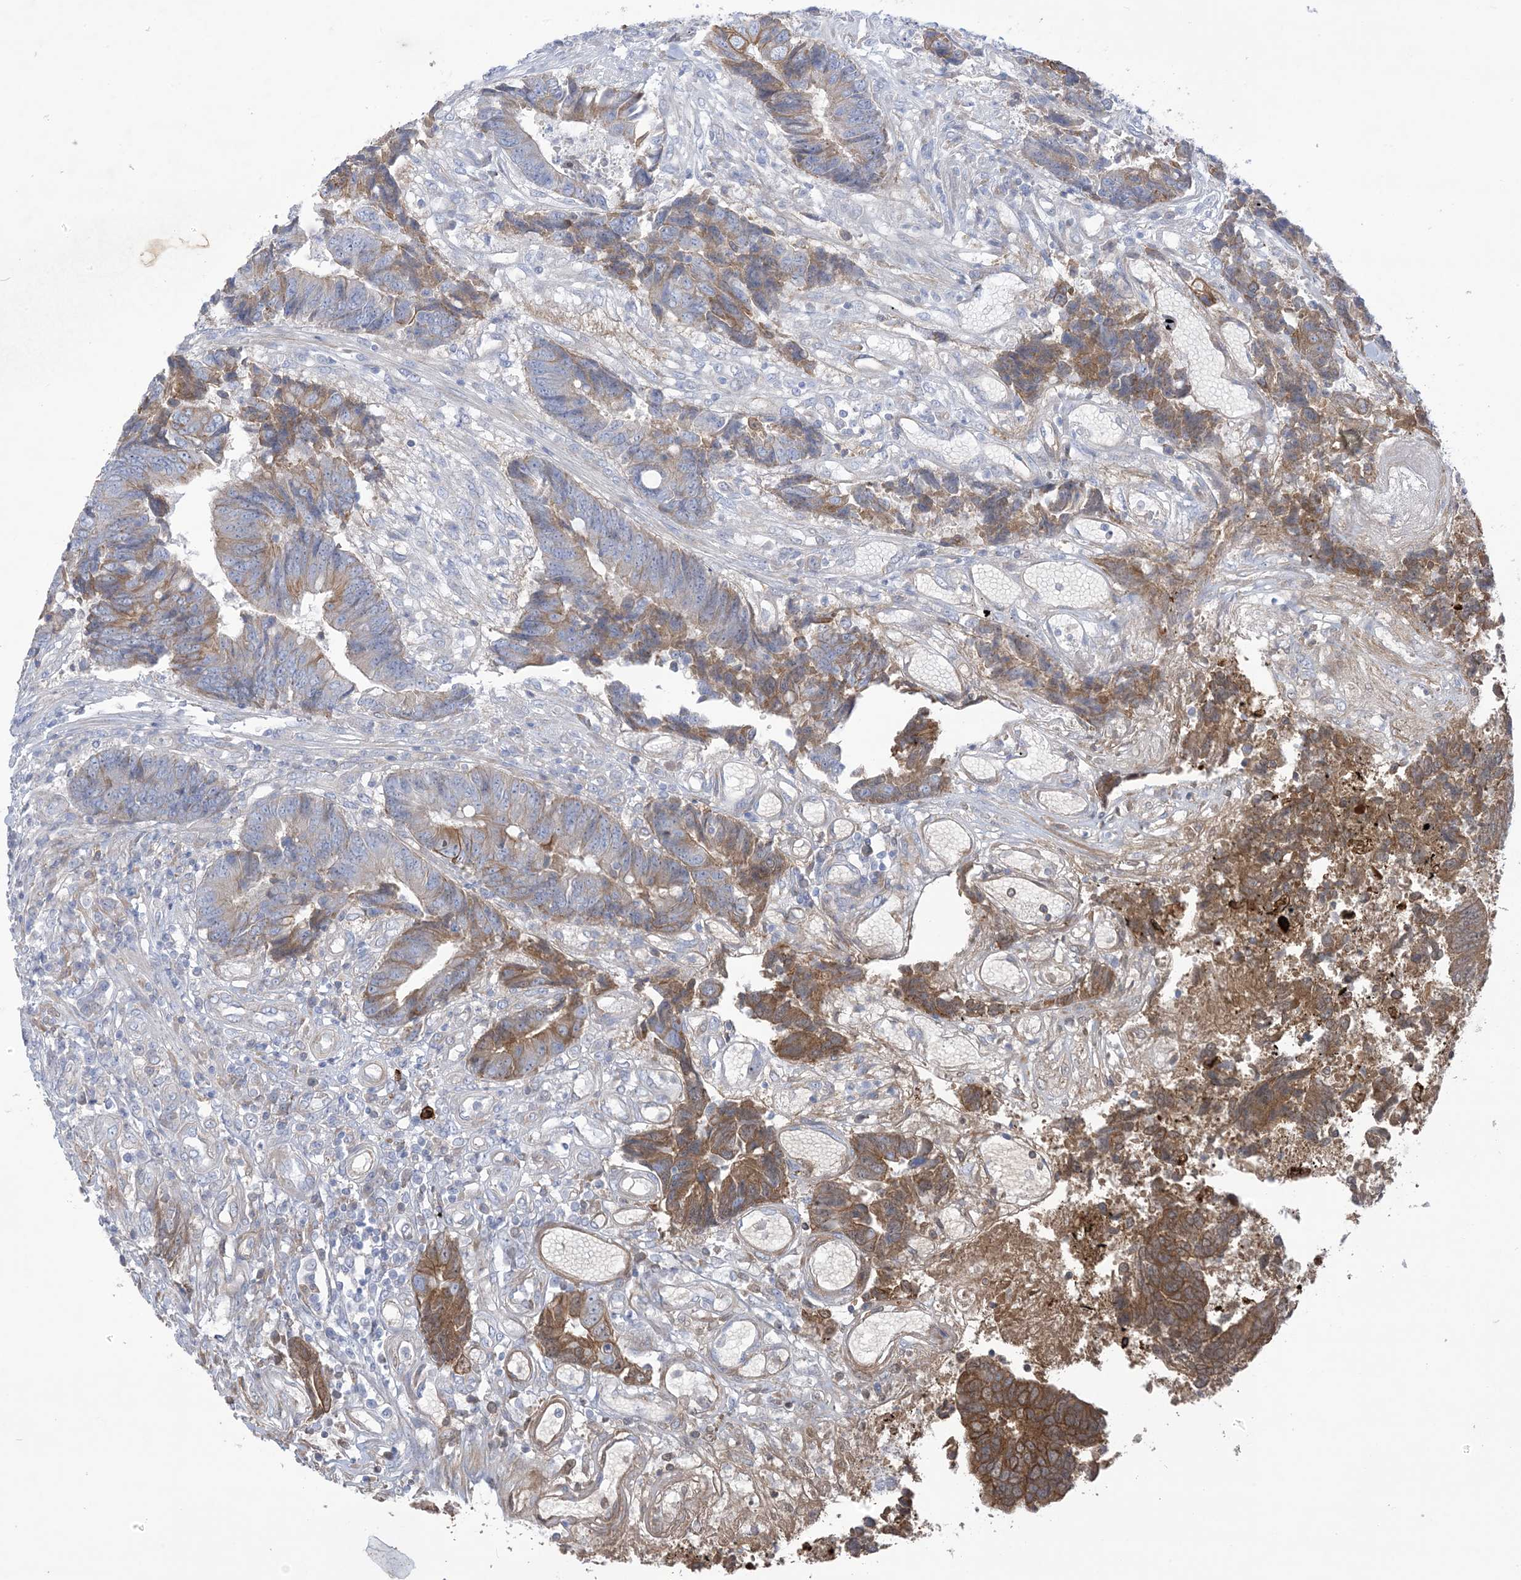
{"staining": {"intensity": "moderate", "quantity": "25%-75%", "location": "cytoplasmic/membranous"}, "tissue": "colorectal cancer", "cell_type": "Tumor cells", "image_type": "cancer", "snomed": [{"axis": "morphology", "description": "Adenocarcinoma, NOS"}, {"axis": "topography", "description": "Rectum"}], "caption": "Immunohistochemistry (DAB) staining of human colorectal adenocarcinoma demonstrates moderate cytoplasmic/membranous protein staining in about 25%-75% of tumor cells. The staining is performed using DAB brown chromogen to label protein expression. The nuclei are counter-stained blue using hematoxylin.", "gene": "ATP11C", "patient": {"sex": "male", "age": 84}}